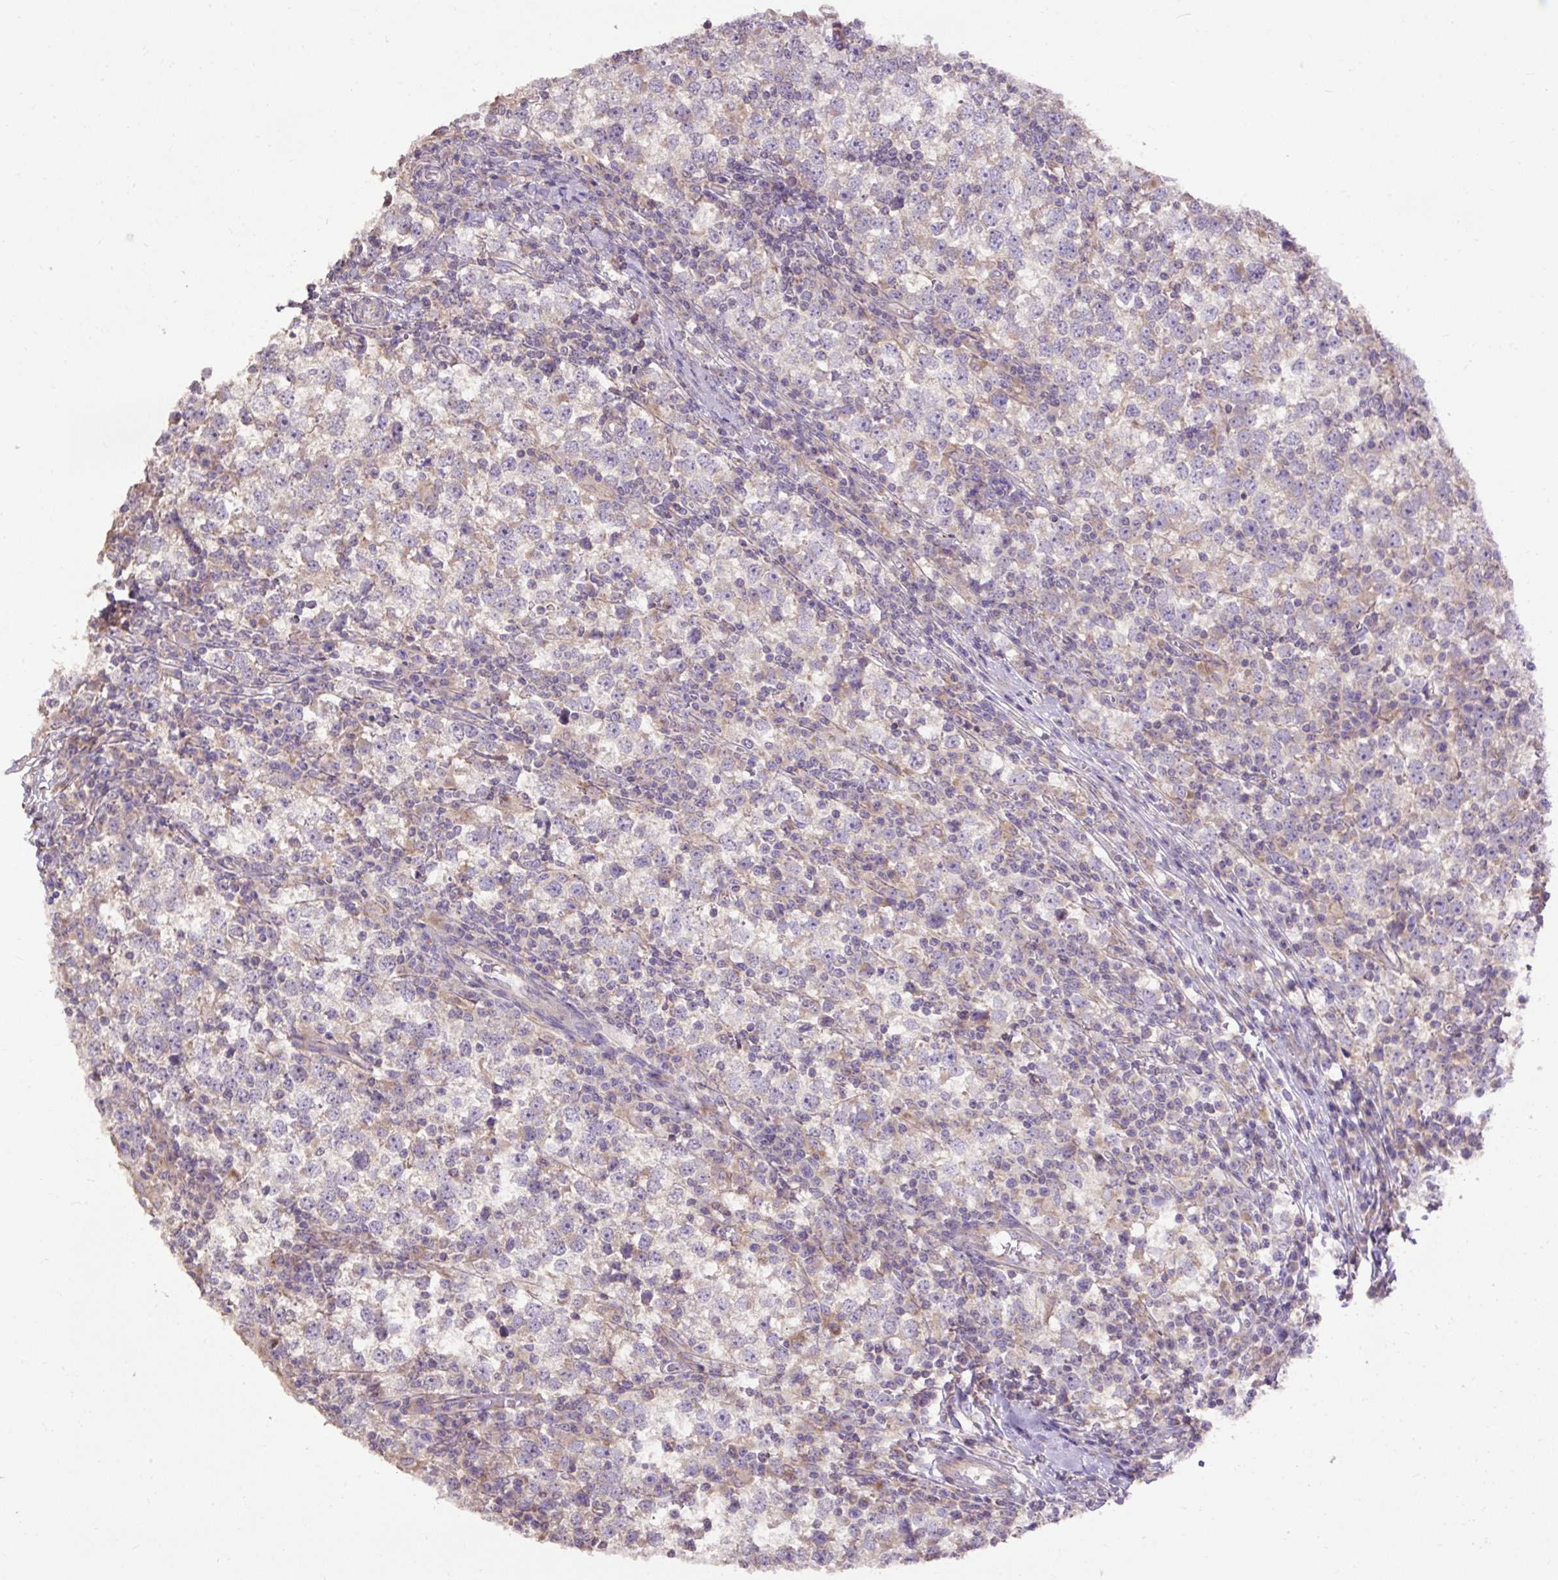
{"staining": {"intensity": "weak", "quantity": "<25%", "location": "cytoplasmic/membranous"}, "tissue": "testis cancer", "cell_type": "Tumor cells", "image_type": "cancer", "snomed": [{"axis": "morphology", "description": "Seminoma, NOS"}, {"axis": "topography", "description": "Testis"}], "caption": "Photomicrograph shows no protein staining in tumor cells of testis seminoma tissue. The staining was performed using DAB to visualize the protein expression in brown, while the nuclei were stained in blue with hematoxylin (Magnification: 20x).", "gene": "ABR", "patient": {"sex": "male", "age": 65}}